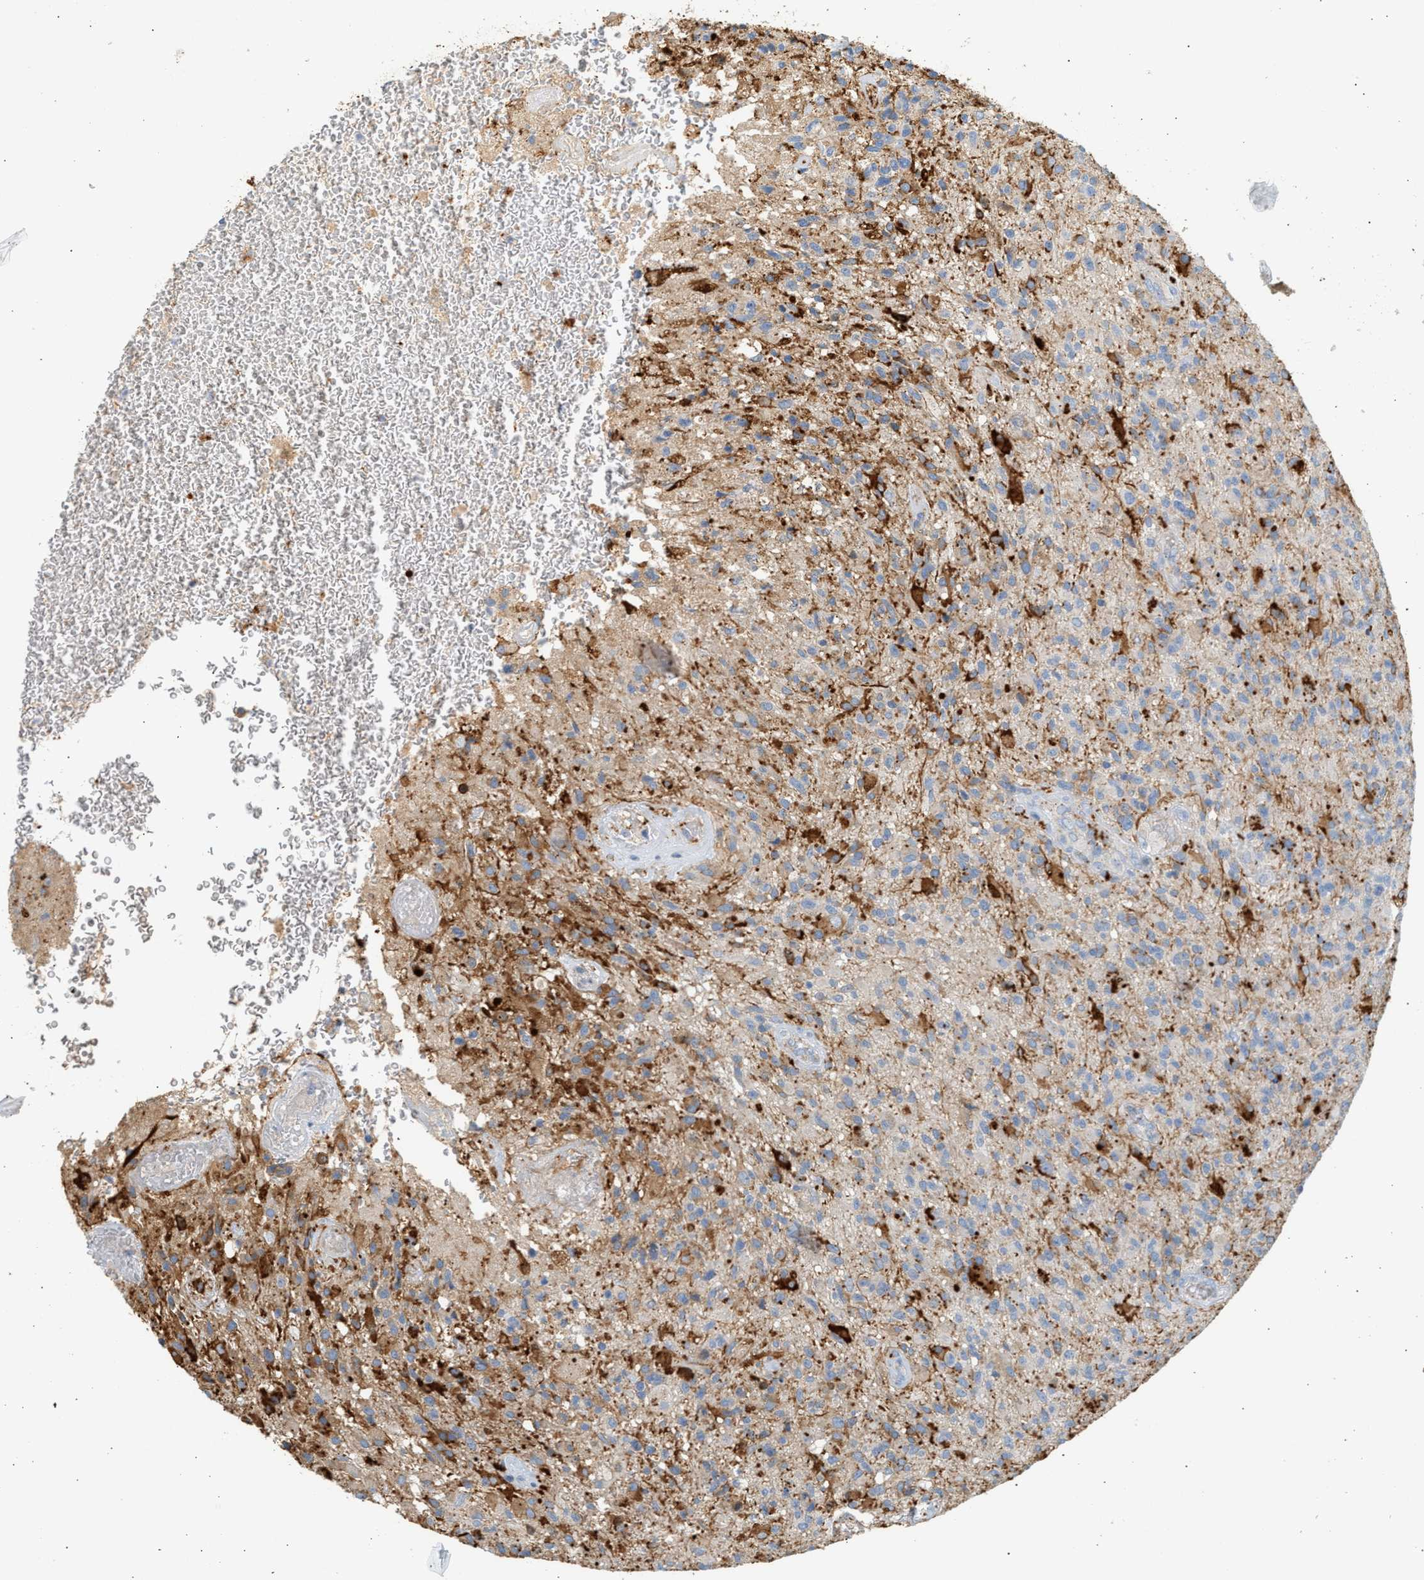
{"staining": {"intensity": "moderate", "quantity": "<25%", "location": "cytoplasmic/membranous"}, "tissue": "glioma", "cell_type": "Tumor cells", "image_type": "cancer", "snomed": [{"axis": "morphology", "description": "Glioma, malignant, High grade"}, {"axis": "topography", "description": "Brain"}], "caption": "Immunohistochemical staining of malignant high-grade glioma reveals moderate cytoplasmic/membranous protein positivity in approximately <25% of tumor cells.", "gene": "ENTHD1", "patient": {"sex": "male", "age": 71}}